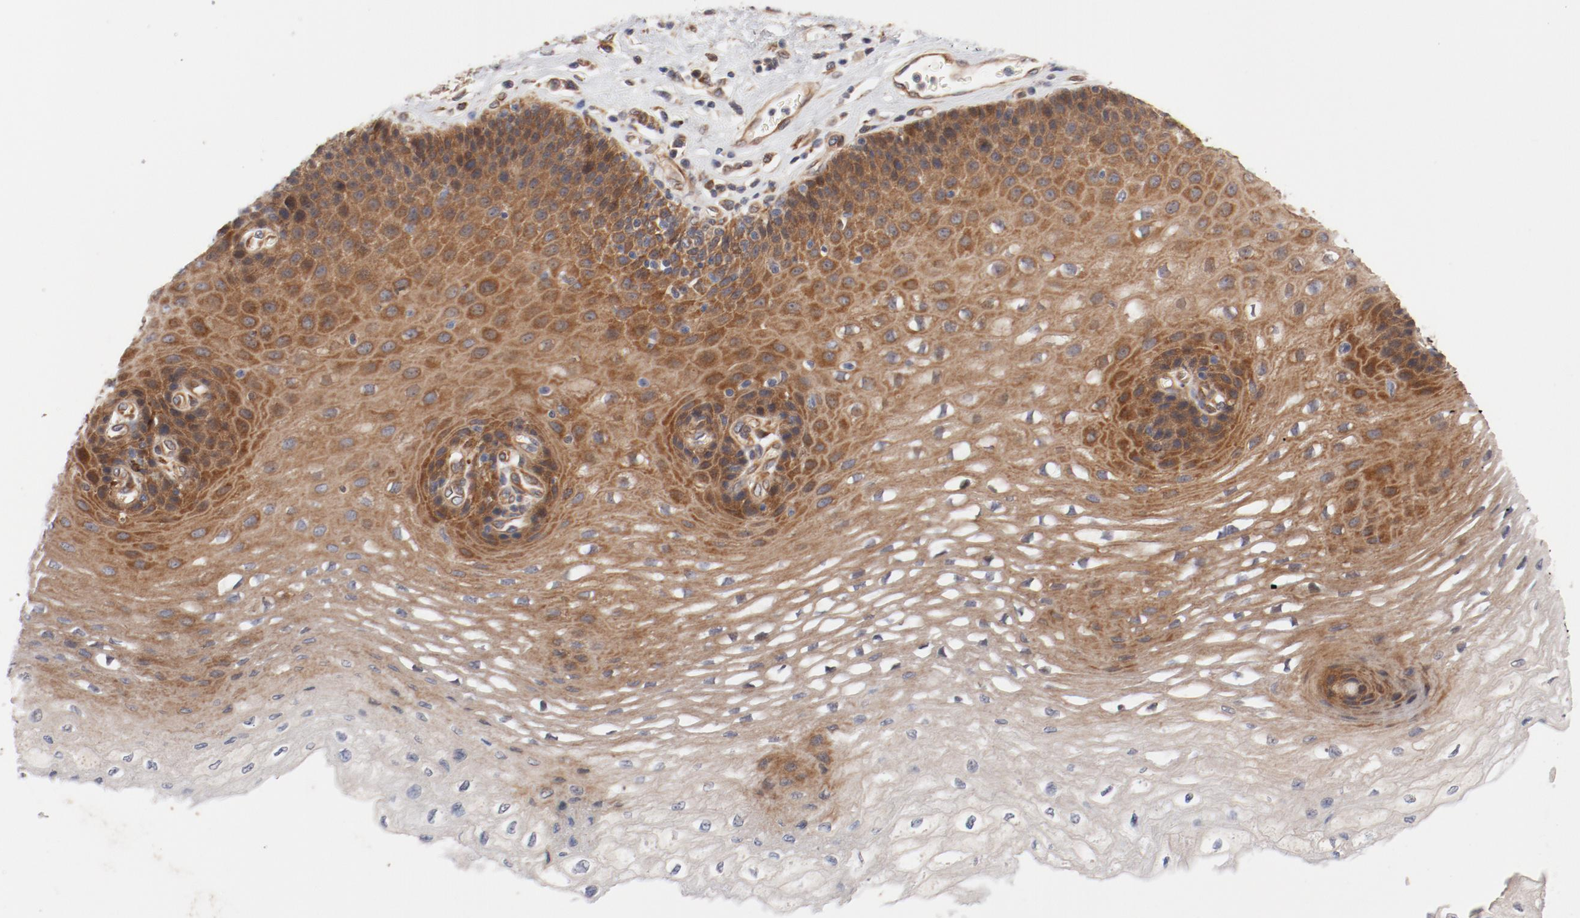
{"staining": {"intensity": "moderate", "quantity": ">75%", "location": "cytoplasmic/membranous"}, "tissue": "esophagus", "cell_type": "Squamous epithelial cells", "image_type": "normal", "snomed": [{"axis": "morphology", "description": "Normal tissue, NOS"}, {"axis": "topography", "description": "Esophagus"}], "caption": "Immunohistochemistry (IHC) staining of normal esophagus, which displays medium levels of moderate cytoplasmic/membranous staining in approximately >75% of squamous epithelial cells indicating moderate cytoplasmic/membranous protein positivity. The staining was performed using DAB (brown) for protein detection and nuclei were counterstained in hematoxylin (blue).", "gene": "PITPNM2", "patient": {"sex": "female", "age": 72}}